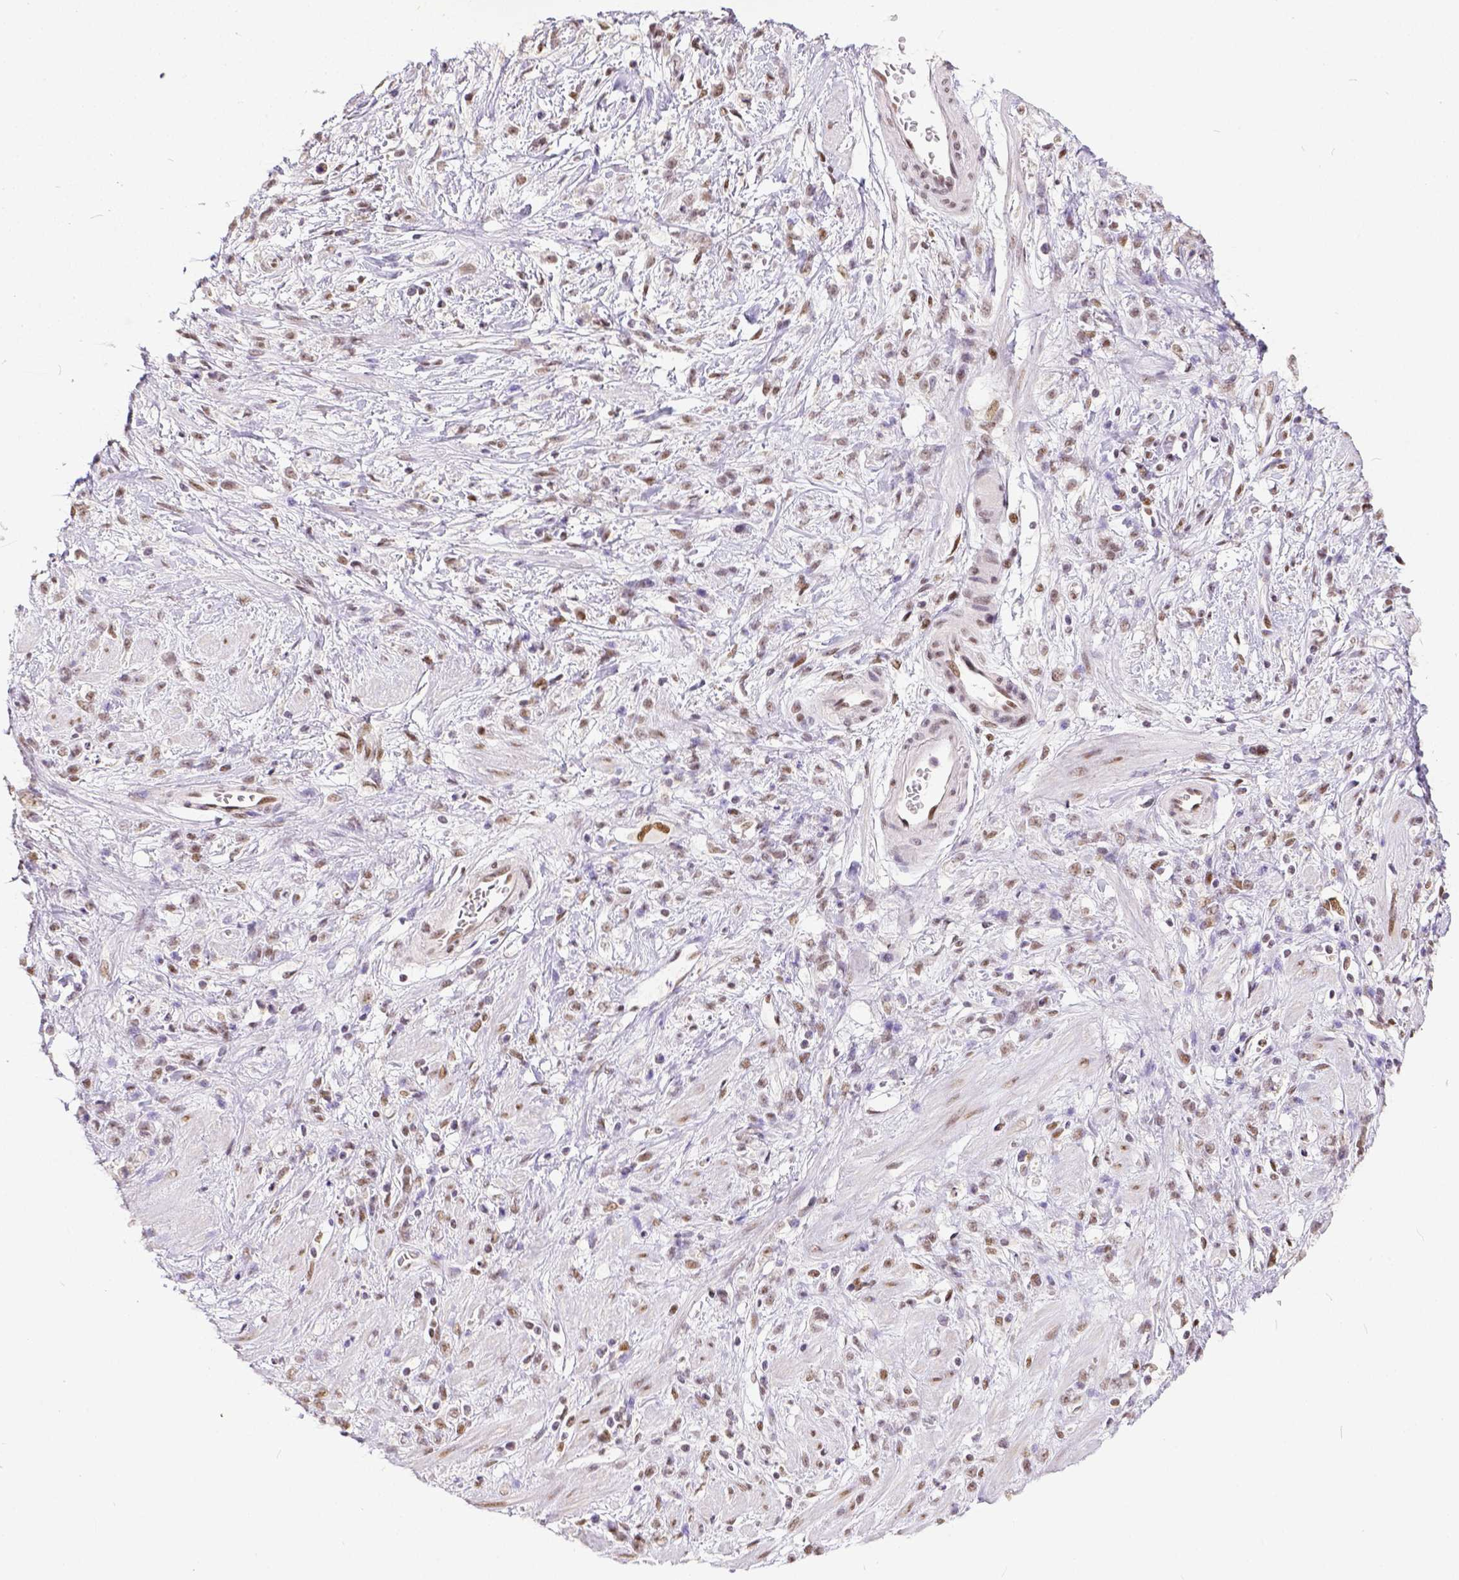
{"staining": {"intensity": "moderate", "quantity": ">75%", "location": "nuclear"}, "tissue": "stomach cancer", "cell_type": "Tumor cells", "image_type": "cancer", "snomed": [{"axis": "morphology", "description": "Adenocarcinoma, NOS"}, {"axis": "topography", "description": "Stomach"}], "caption": "Stomach cancer stained for a protein (brown) reveals moderate nuclear positive expression in approximately >75% of tumor cells.", "gene": "ERCC1", "patient": {"sex": "female", "age": 60}}